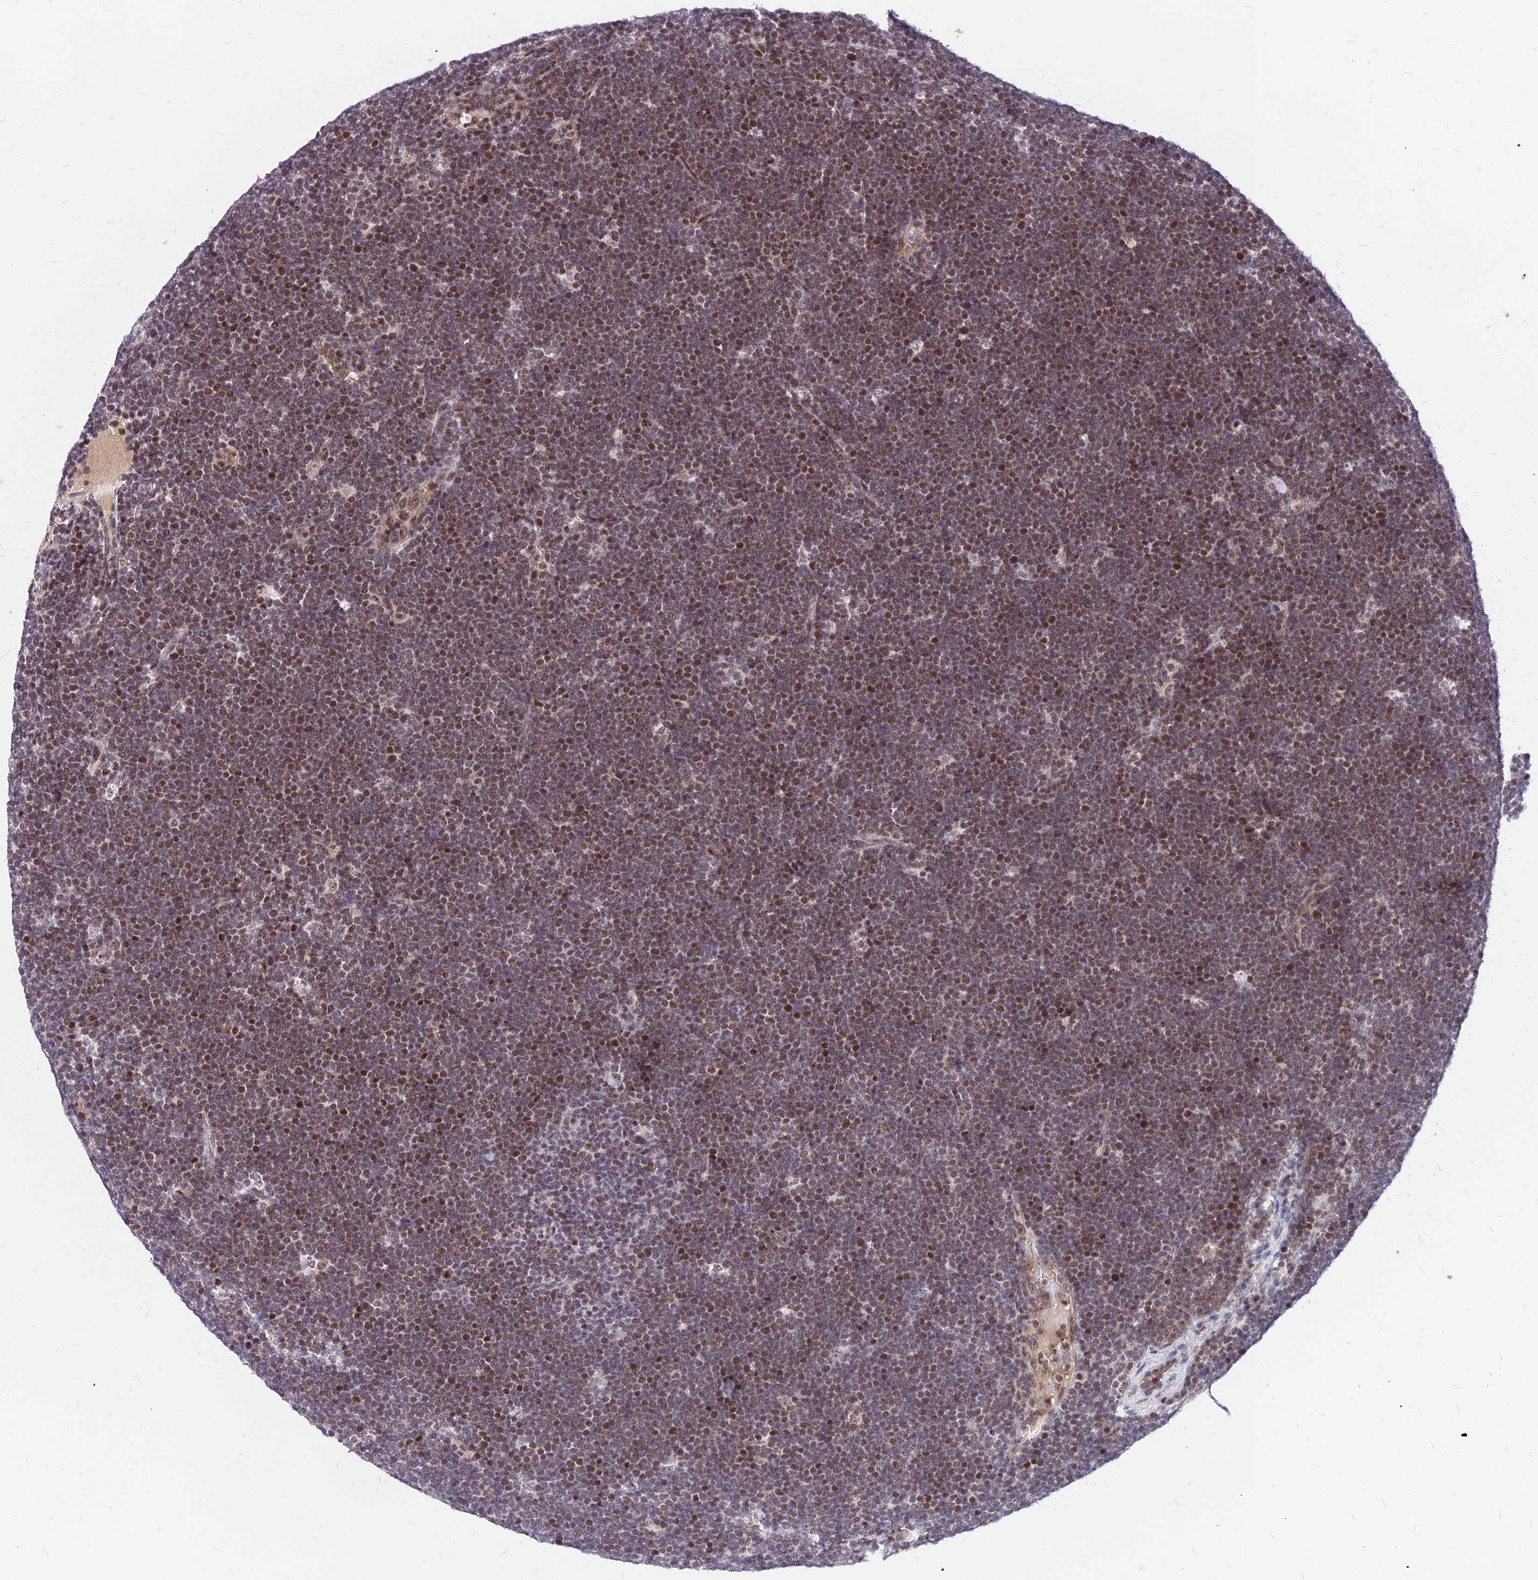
{"staining": {"intensity": "moderate", "quantity": ">75%", "location": "nuclear"}, "tissue": "lymphoma", "cell_type": "Tumor cells", "image_type": "cancer", "snomed": [{"axis": "morphology", "description": "Malignant lymphoma, non-Hodgkin's type, High grade"}, {"axis": "topography", "description": "Lymph node"}], "caption": "Tumor cells demonstrate medium levels of moderate nuclear positivity in approximately >75% of cells in human lymphoma. (Stains: DAB (3,3'-diaminobenzidine) in brown, nuclei in blue, Microscopy: brightfield microscopy at high magnification).", "gene": "DDX55", "patient": {"sex": "male", "age": 13}}